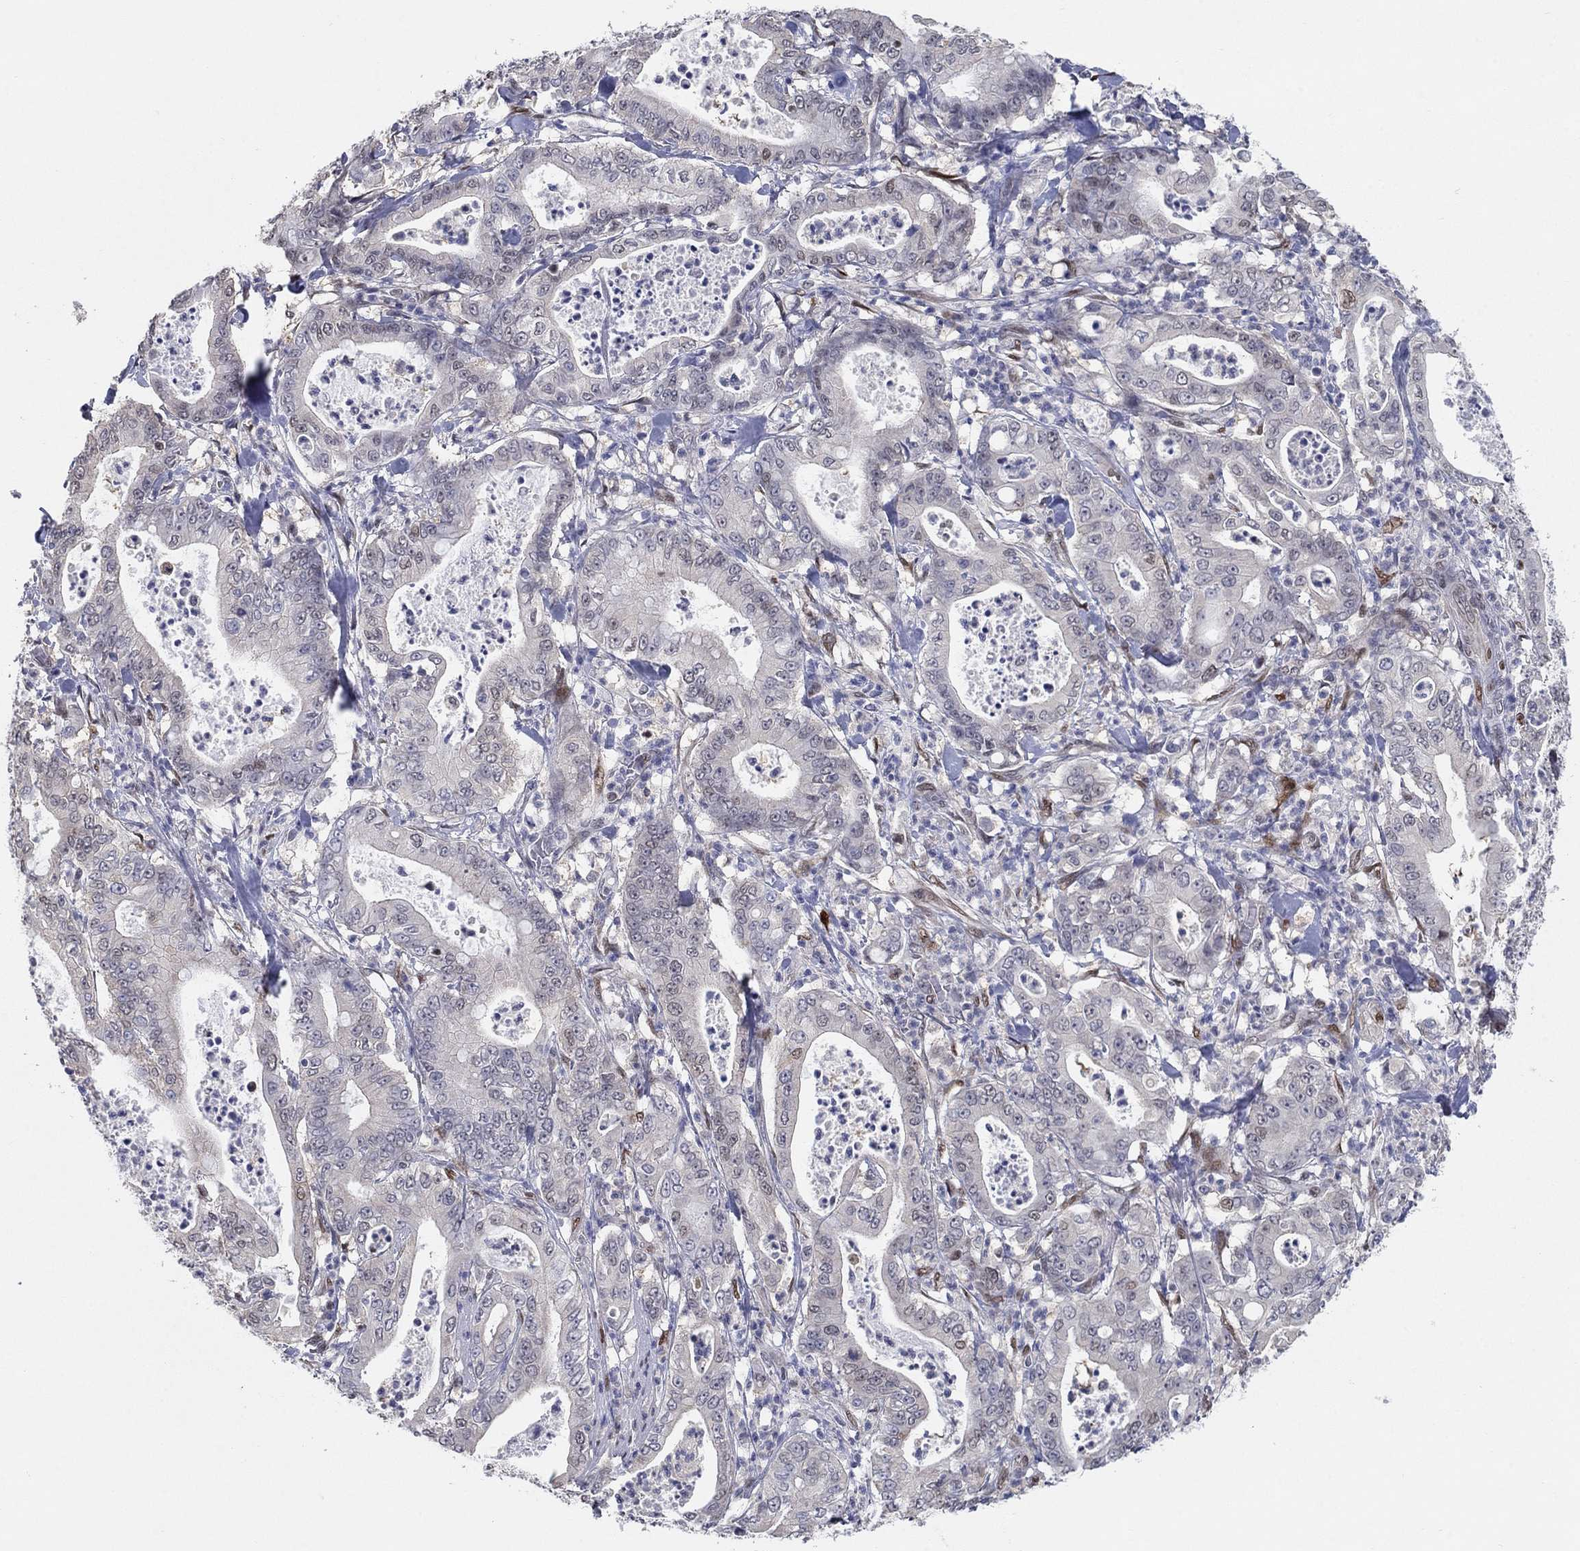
{"staining": {"intensity": "negative", "quantity": "none", "location": "none"}, "tissue": "pancreatic cancer", "cell_type": "Tumor cells", "image_type": "cancer", "snomed": [{"axis": "morphology", "description": "Adenocarcinoma, NOS"}, {"axis": "topography", "description": "Pancreas"}], "caption": "IHC histopathology image of human pancreatic cancer stained for a protein (brown), which reveals no staining in tumor cells. (Stains: DAB immunohistochemistry with hematoxylin counter stain, Microscopy: brightfield microscopy at high magnification).", "gene": "CENPE", "patient": {"sex": "male", "age": 71}}